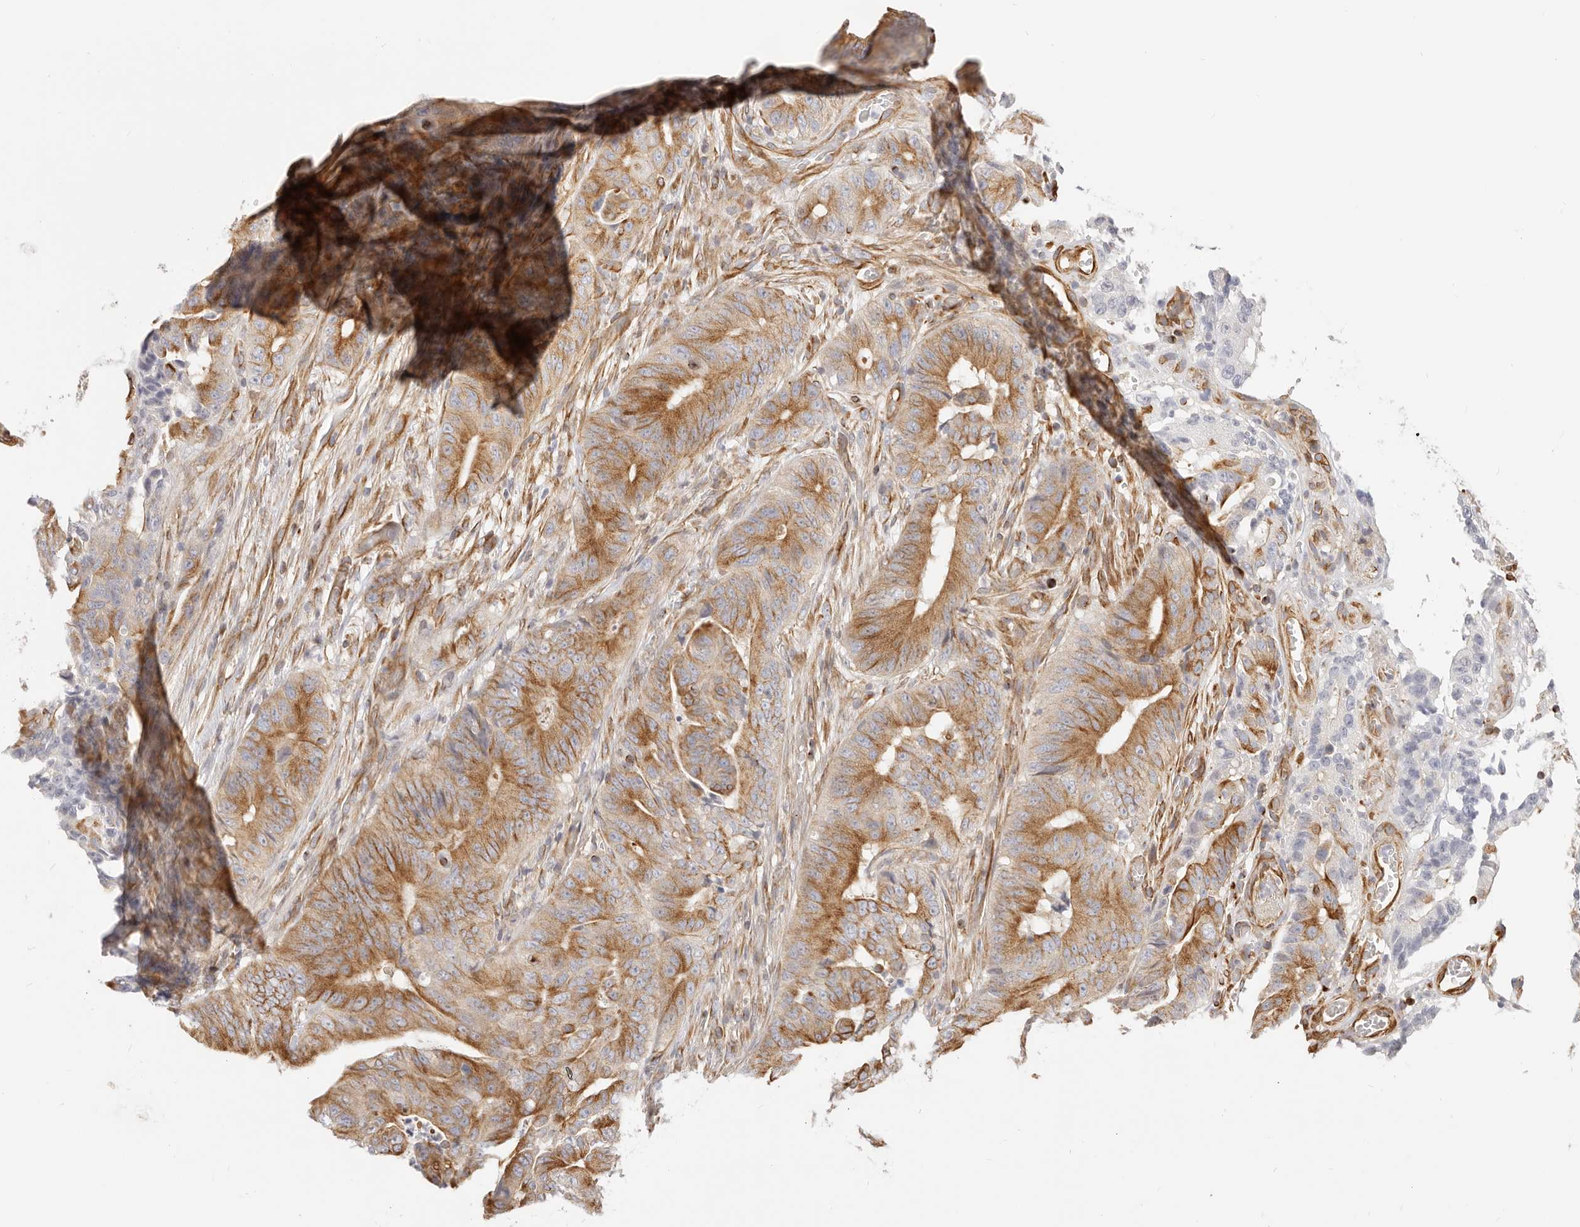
{"staining": {"intensity": "moderate", "quantity": ">75%", "location": "cytoplasmic/membranous"}, "tissue": "colorectal cancer", "cell_type": "Tumor cells", "image_type": "cancer", "snomed": [{"axis": "morphology", "description": "Adenocarcinoma, NOS"}, {"axis": "topography", "description": "Colon"}], "caption": "Protein analysis of colorectal adenocarcinoma tissue demonstrates moderate cytoplasmic/membranous positivity in approximately >75% of tumor cells.", "gene": "DTNBP1", "patient": {"sex": "male", "age": 83}}